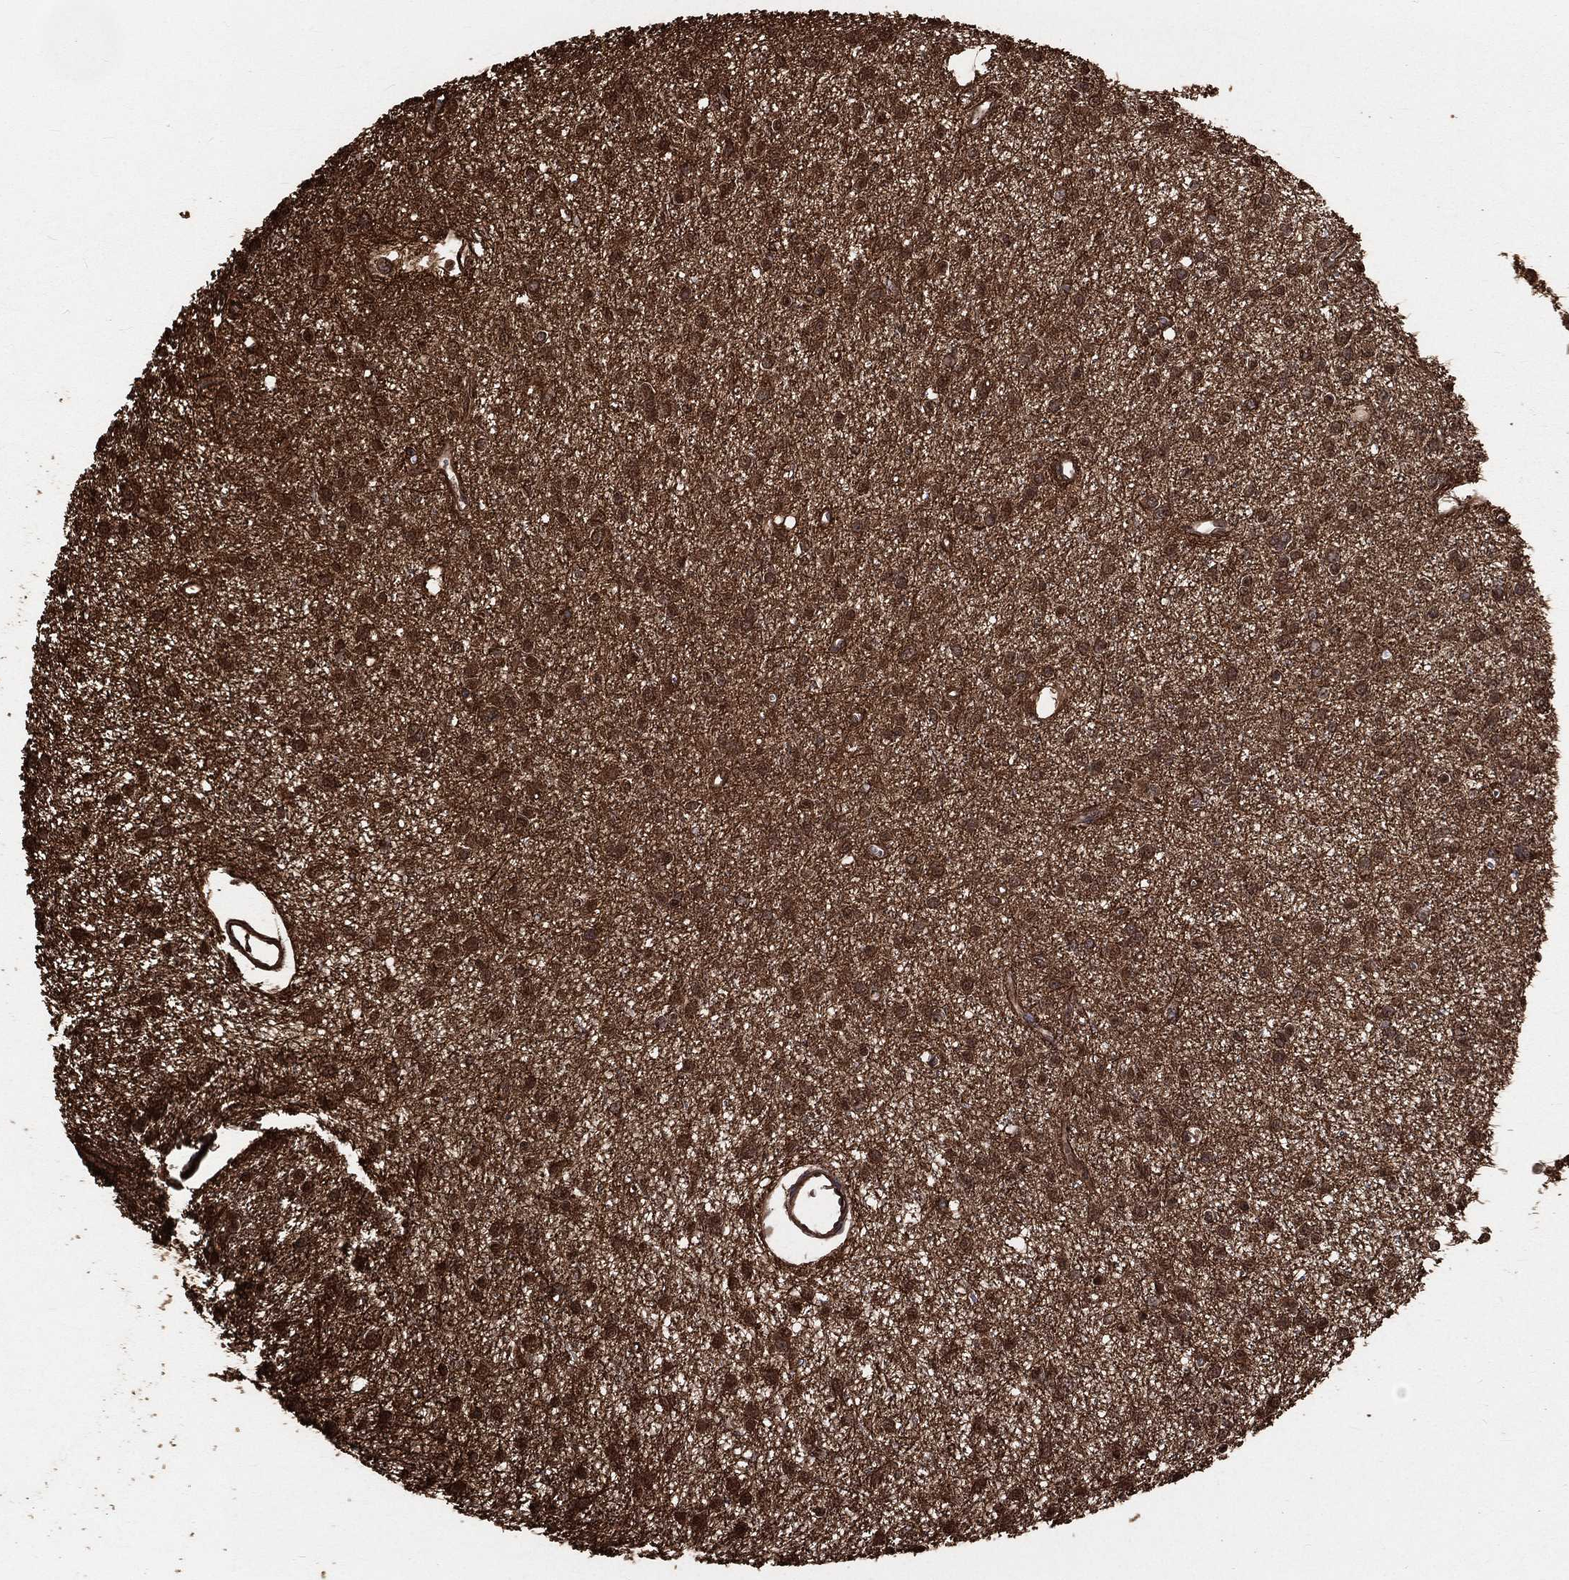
{"staining": {"intensity": "moderate", "quantity": "25%-75%", "location": "cytoplasmic/membranous,nuclear"}, "tissue": "glioma", "cell_type": "Tumor cells", "image_type": "cancer", "snomed": [{"axis": "morphology", "description": "Glioma, malignant, Low grade"}, {"axis": "topography", "description": "Brain"}], "caption": "The histopathology image reveals staining of glioma, revealing moderate cytoplasmic/membranous and nuclear protein expression (brown color) within tumor cells.", "gene": "TBC1D2", "patient": {"sex": "male", "age": 27}}